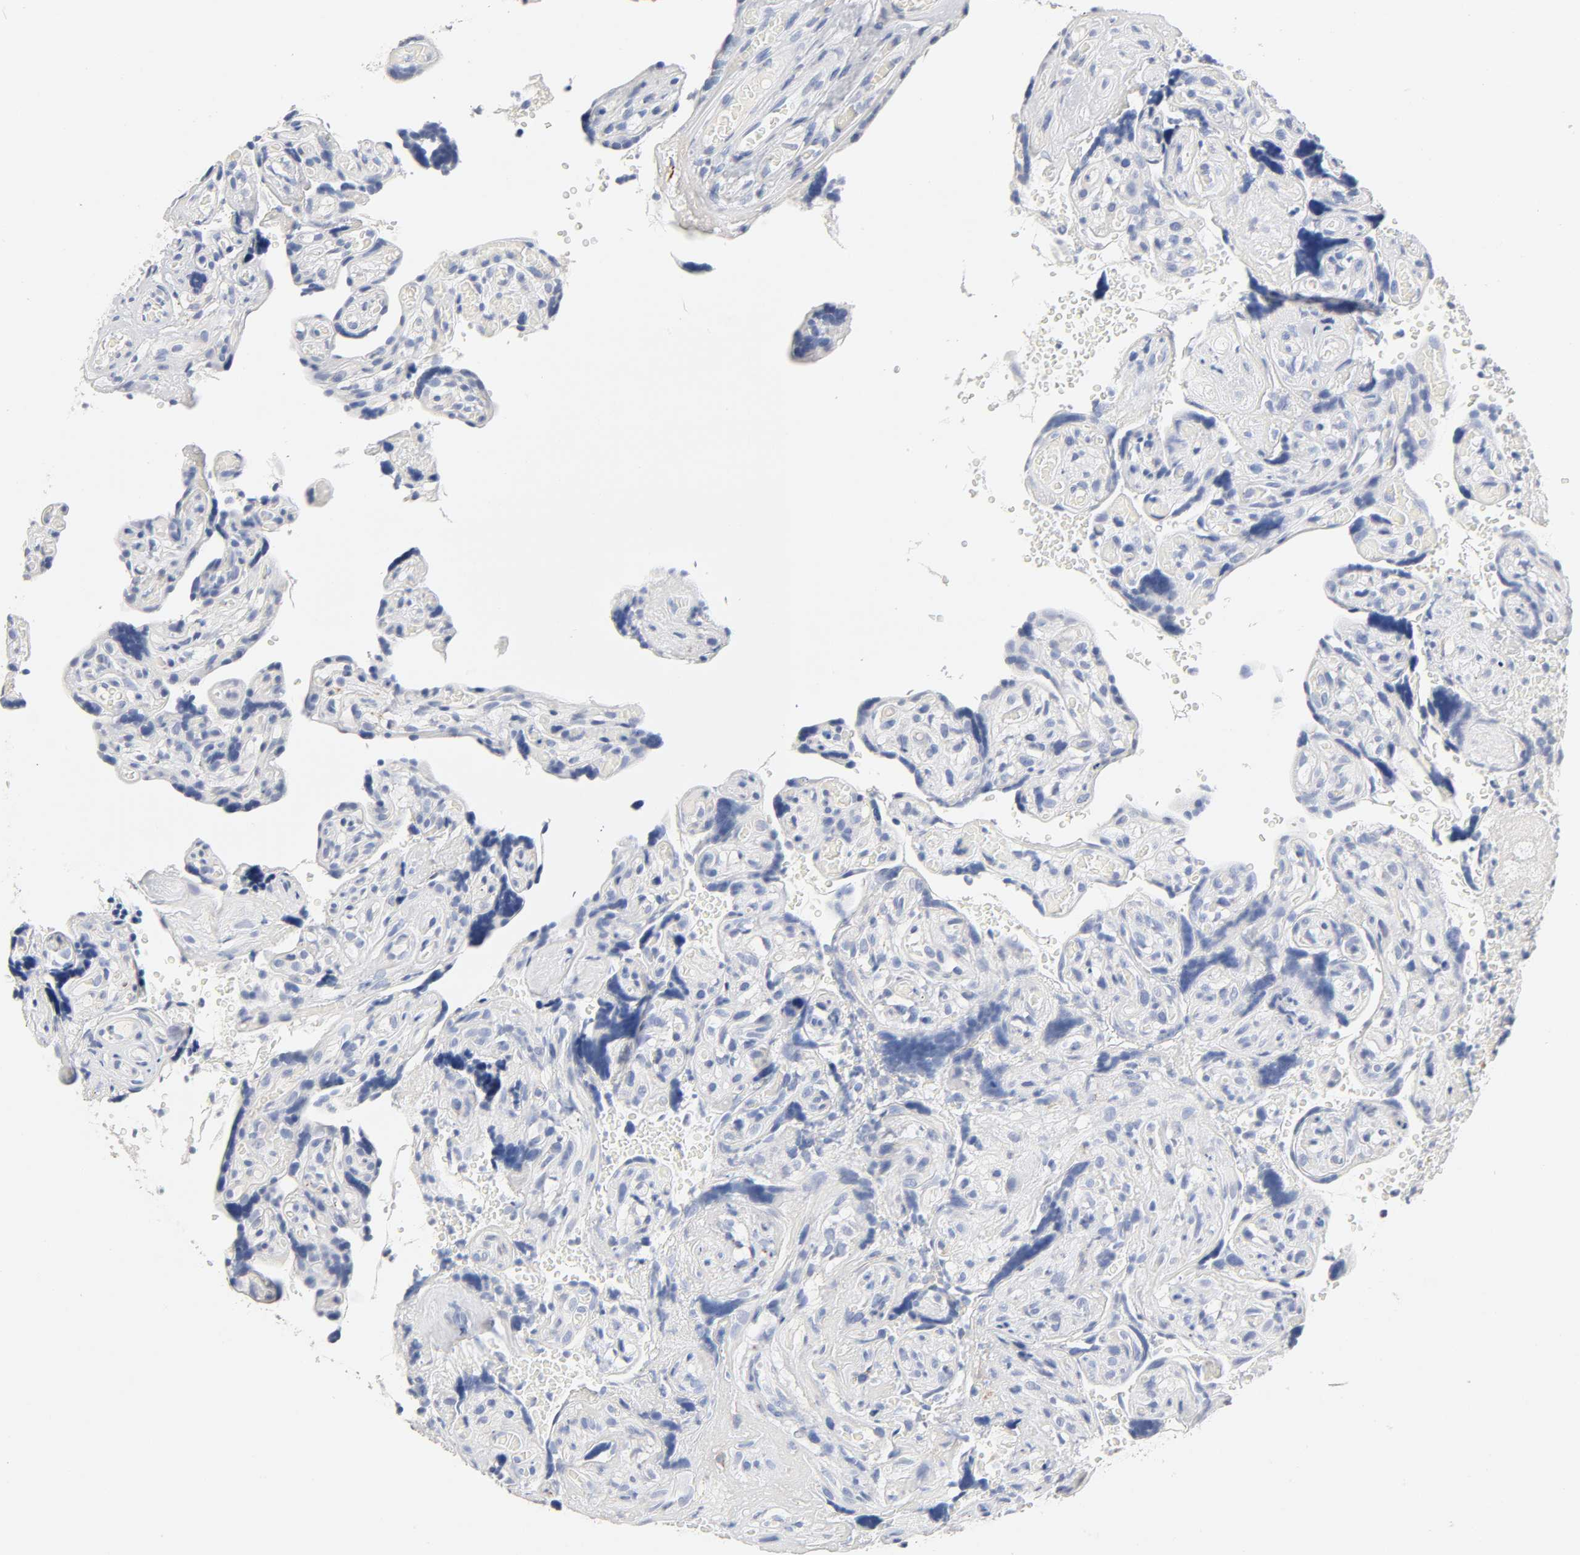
{"staining": {"intensity": "negative", "quantity": "none", "location": "none"}, "tissue": "placenta", "cell_type": "Decidual cells", "image_type": "normal", "snomed": [{"axis": "morphology", "description": "Normal tissue, NOS"}, {"axis": "topography", "description": "Placenta"}], "caption": "High power microscopy histopathology image of an immunohistochemistry image of unremarkable placenta, revealing no significant positivity in decidual cells.", "gene": "PLP1", "patient": {"sex": "female", "age": 30}}